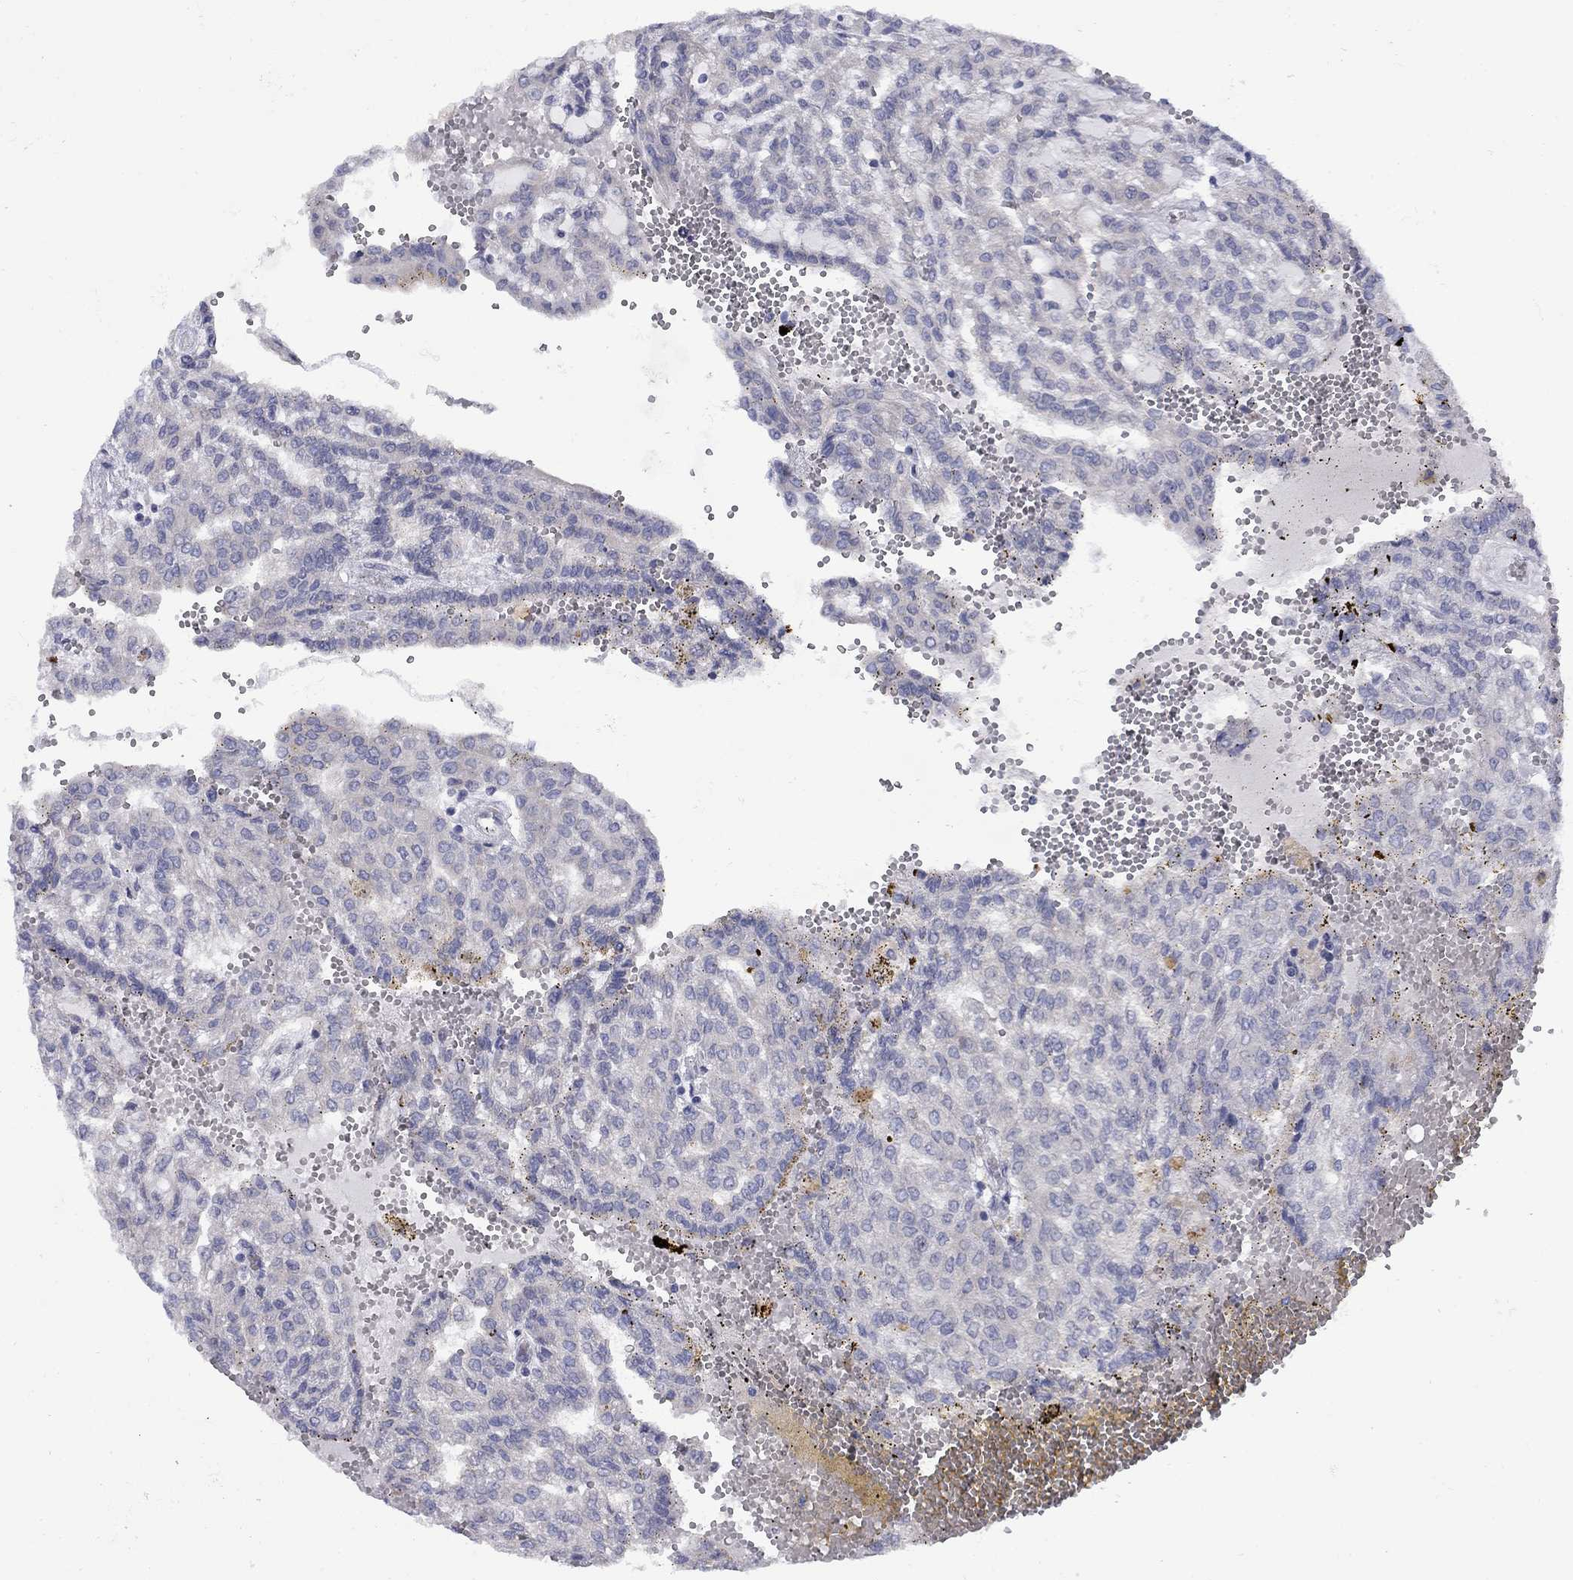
{"staining": {"intensity": "negative", "quantity": "none", "location": "none"}, "tissue": "renal cancer", "cell_type": "Tumor cells", "image_type": "cancer", "snomed": [{"axis": "morphology", "description": "Adenocarcinoma, NOS"}, {"axis": "topography", "description": "Kidney"}], "caption": "There is no significant expression in tumor cells of renal adenocarcinoma.", "gene": "FXR1", "patient": {"sex": "male", "age": 63}}